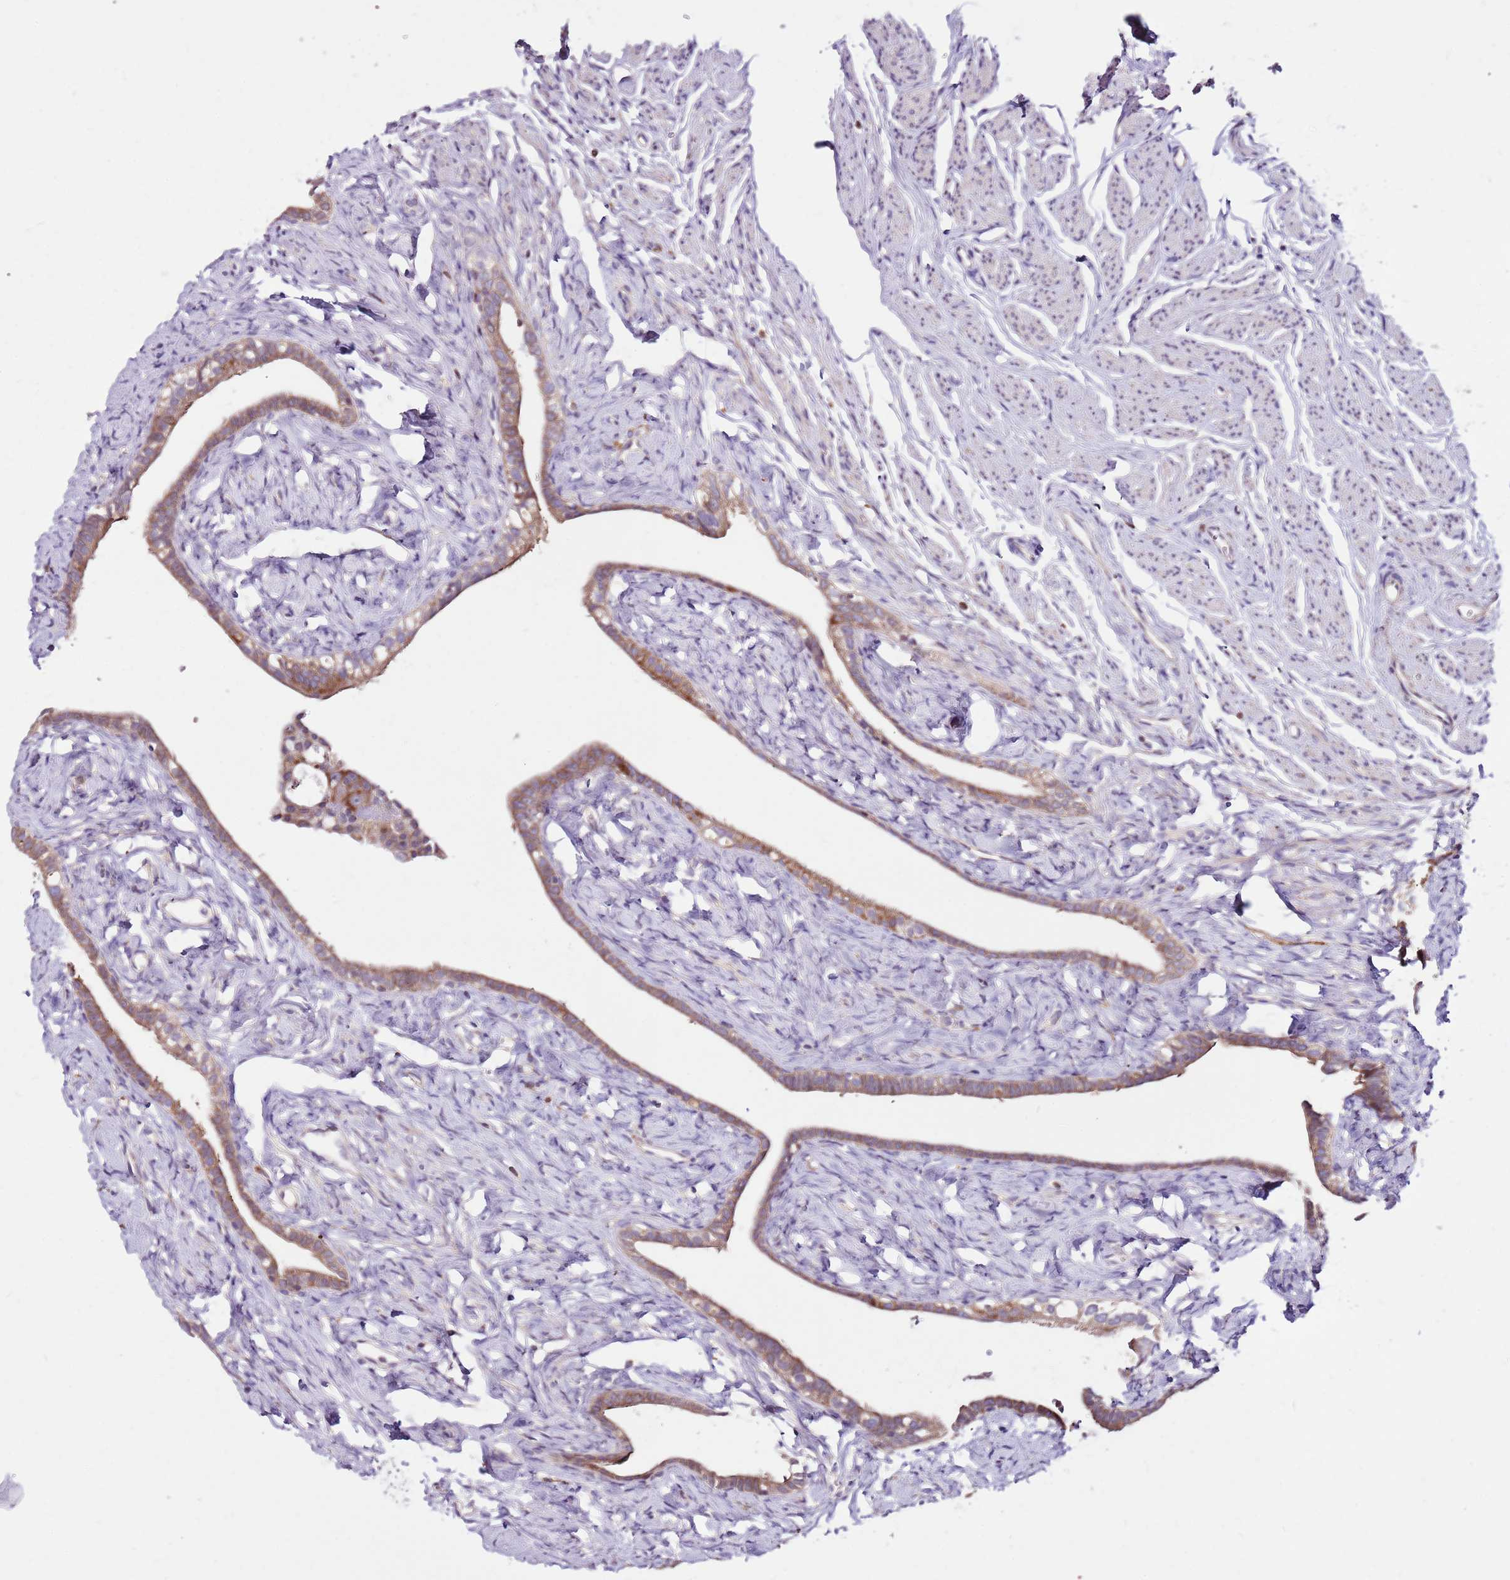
{"staining": {"intensity": "moderate", "quantity": ">75%", "location": "cytoplasmic/membranous"}, "tissue": "fallopian tube", "cell_type": "Glandular cells", "image_type": "normal", "snomed": [{"axis": "morphology", "description": "Normal tissue, NOS"}, {"axis": "topography", "description": "Fallopian tube"}], "caption": "IHC staining of unremarkable fallopian tube, which shows medium levels of moderate cytoplasmic/membranous positivity in approximately >75% of glandular cells indicating moderate cytoplasmic/membranous protein expression. The staining was performed using DAB (3,3'-diaminobenzidine) (brown) for protein detection and nuclei were counterstained in hematoxylin (blue).", "gene": "SMG1", "patient": {"sex": "female", "age": 66}}